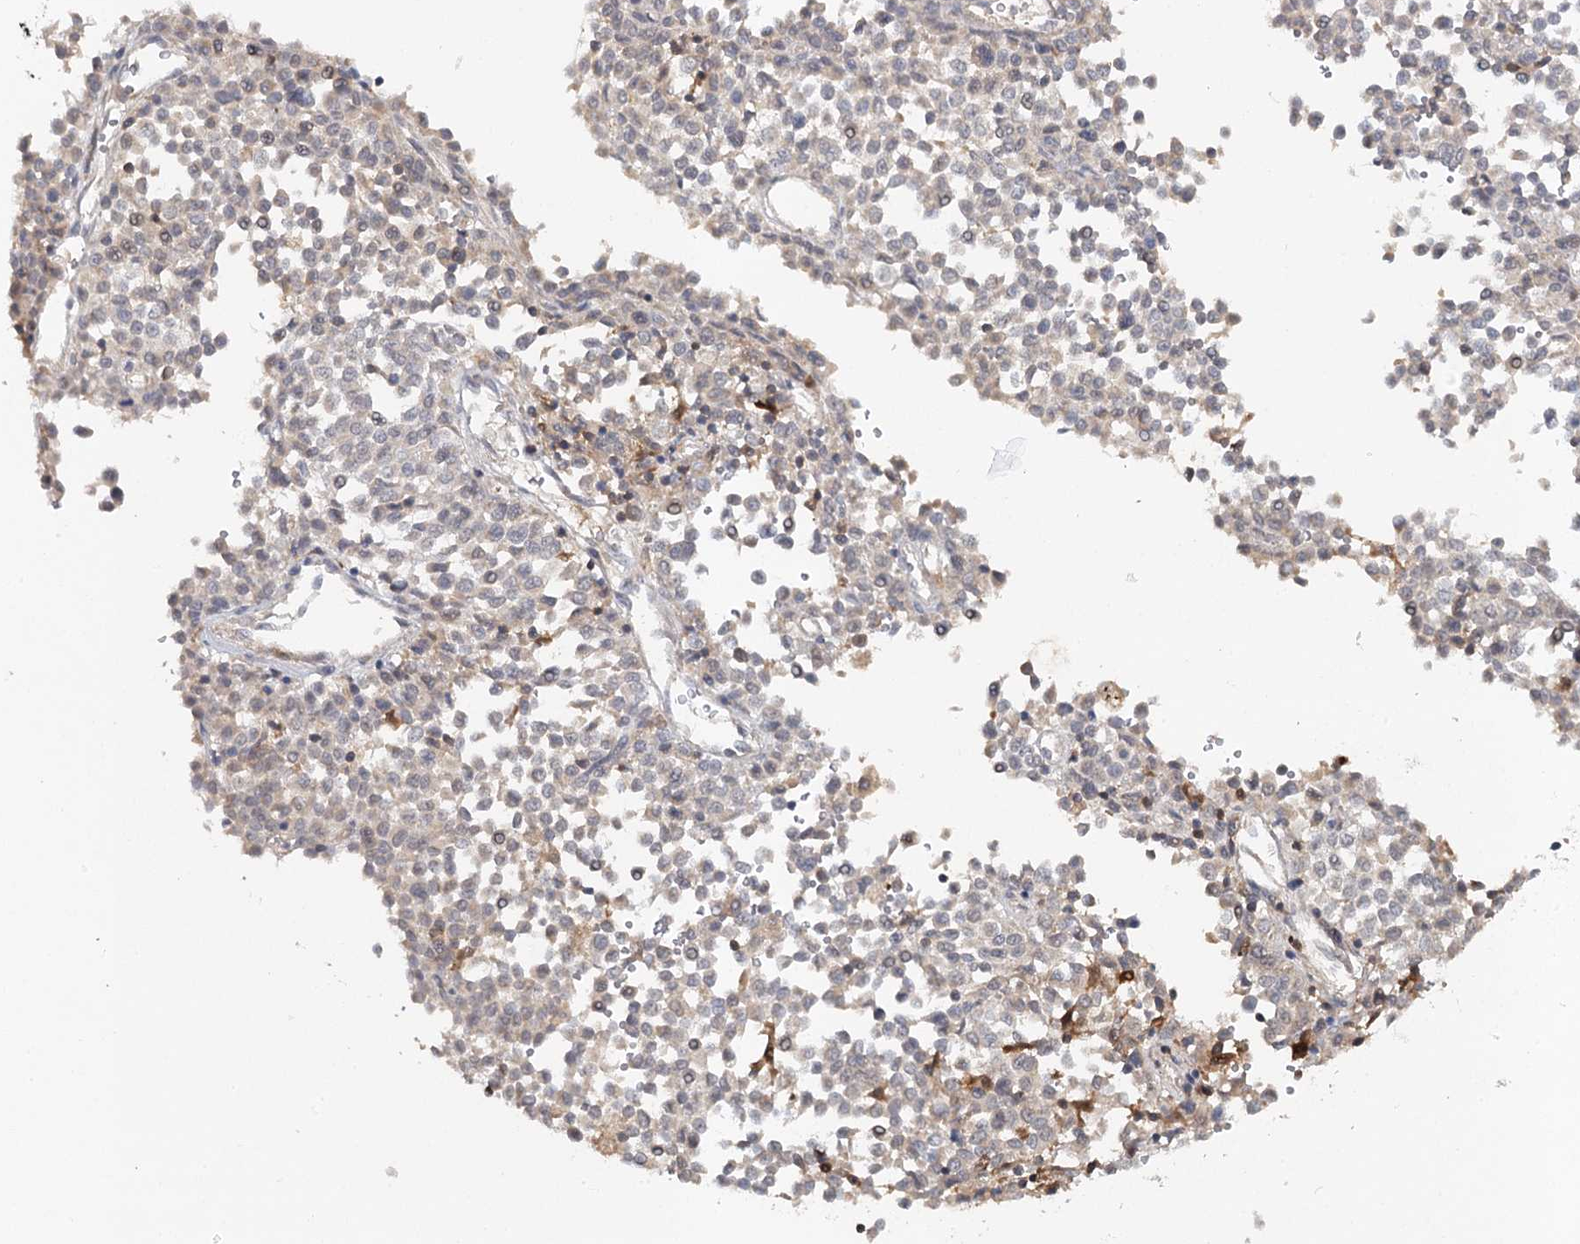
{"staining": {"intensity": "weak", "quantity": "<25%", "location": "cytoplasmic/membranous"}, "tissue": "melanoma", "cell_type": "Tumor cells", "image_type": "cancer", "snomed": [{"axis": "morphology", "description": "Malignant melanoma, Metastatic site"}, {"axis": "topography", "description": "Pancreas"}], "caption": "Immunohistochemistry (IHC) of melanoma demonstrates no positivity in tumor cells.", "gene": "SLC41A2", "patient": {"sex": "female", "age": 30}}